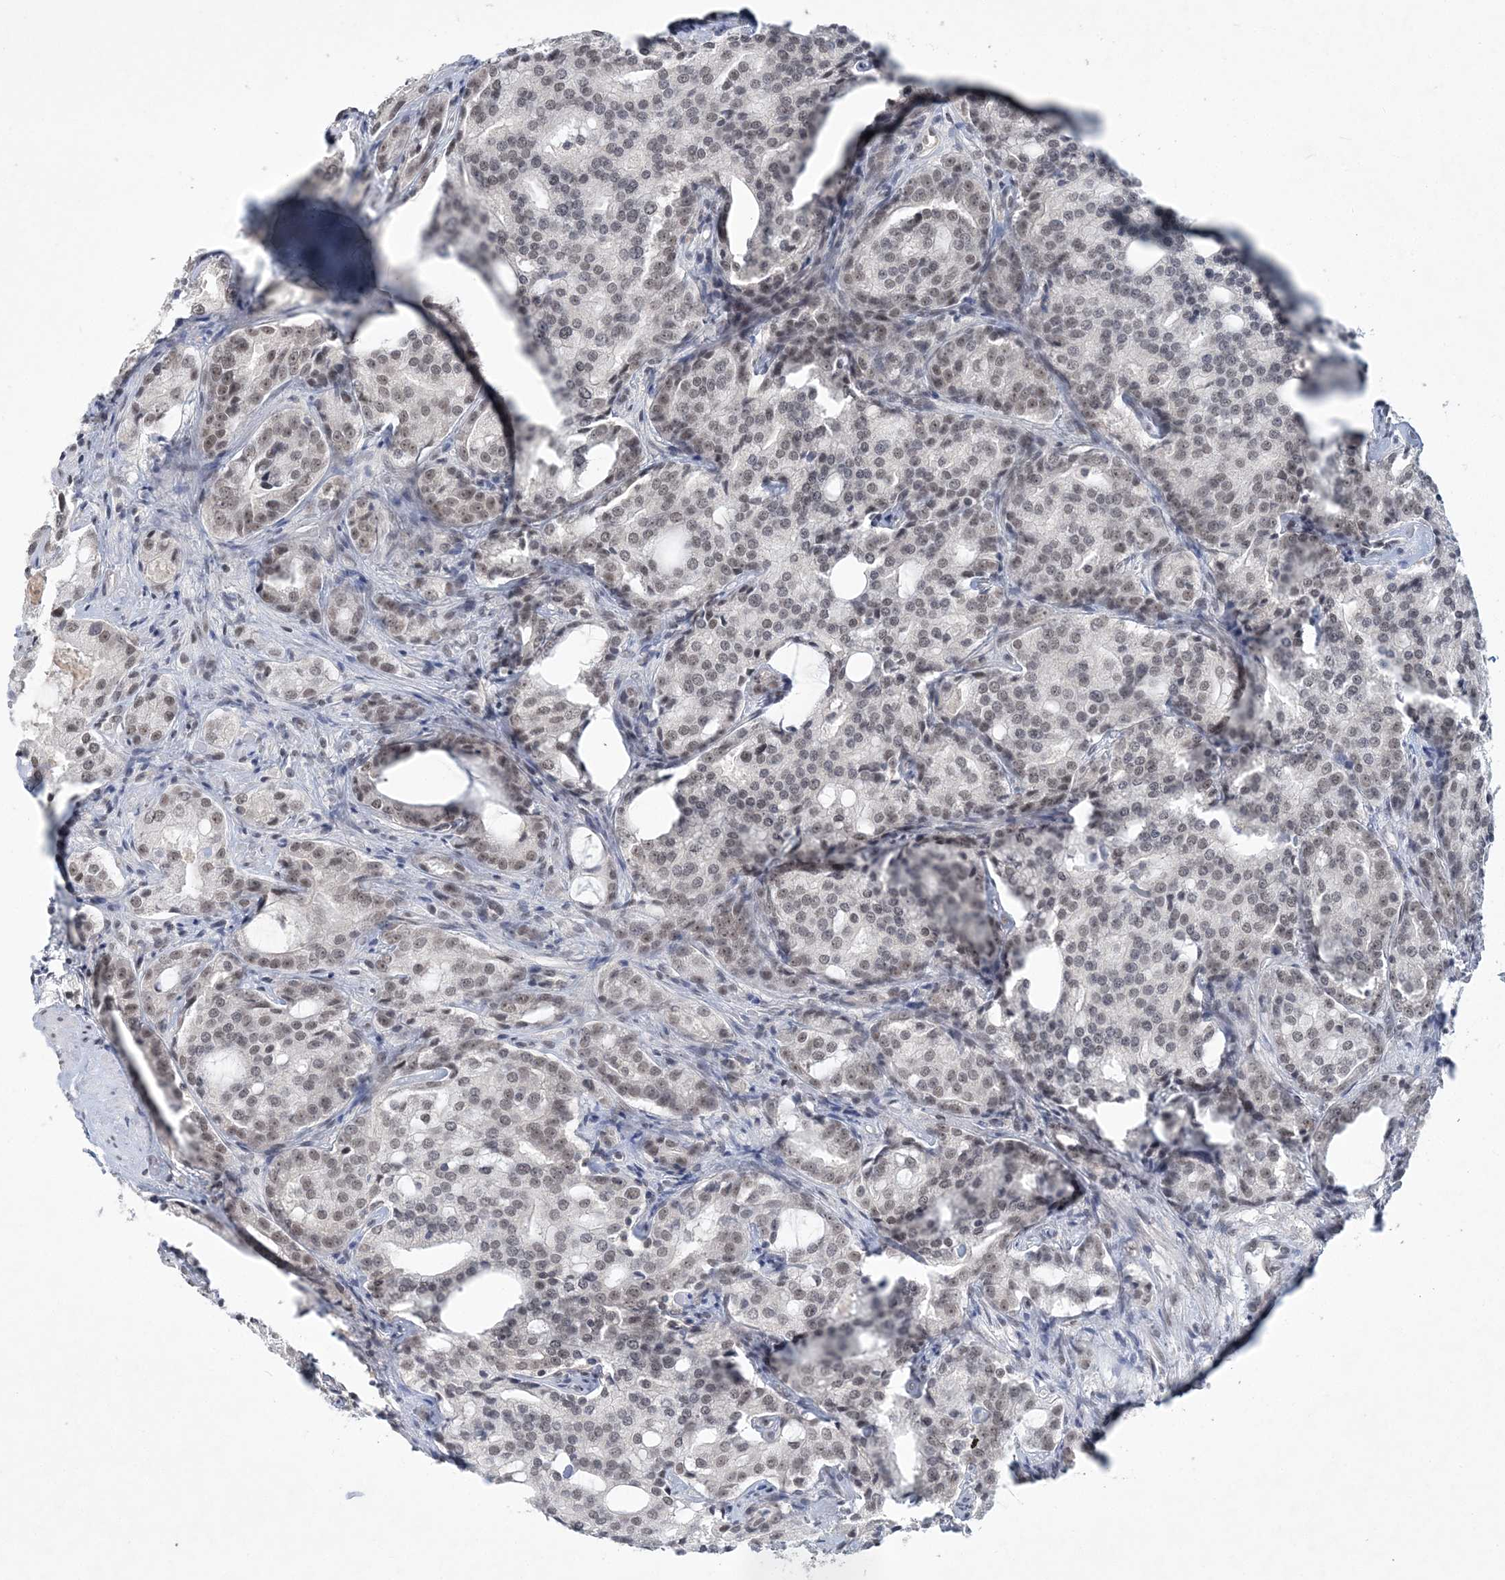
{"staining": {"intensity": "weak", "quantity": "25%-75%", "location": "nuclear"}, "tissue": "prostate cancer", "cell_type": "Tumor cells", "image_type": "cancer", "snomed": [{"axis": "morphology", "description": "Adenocarcinoma, High grade"}, {"axis": "topography", "description": "Prostate"}], "caption": "Prostate high-grade adenocarcinoma was stained to show a protein in brown. There is low levels of weak nuclear staining in about 25%-75% of tumor cells. (IHC, brightfield microscopy, high magnification).", "gene": "KMT2D", "patient": {"sex": "male", "age": 72}}